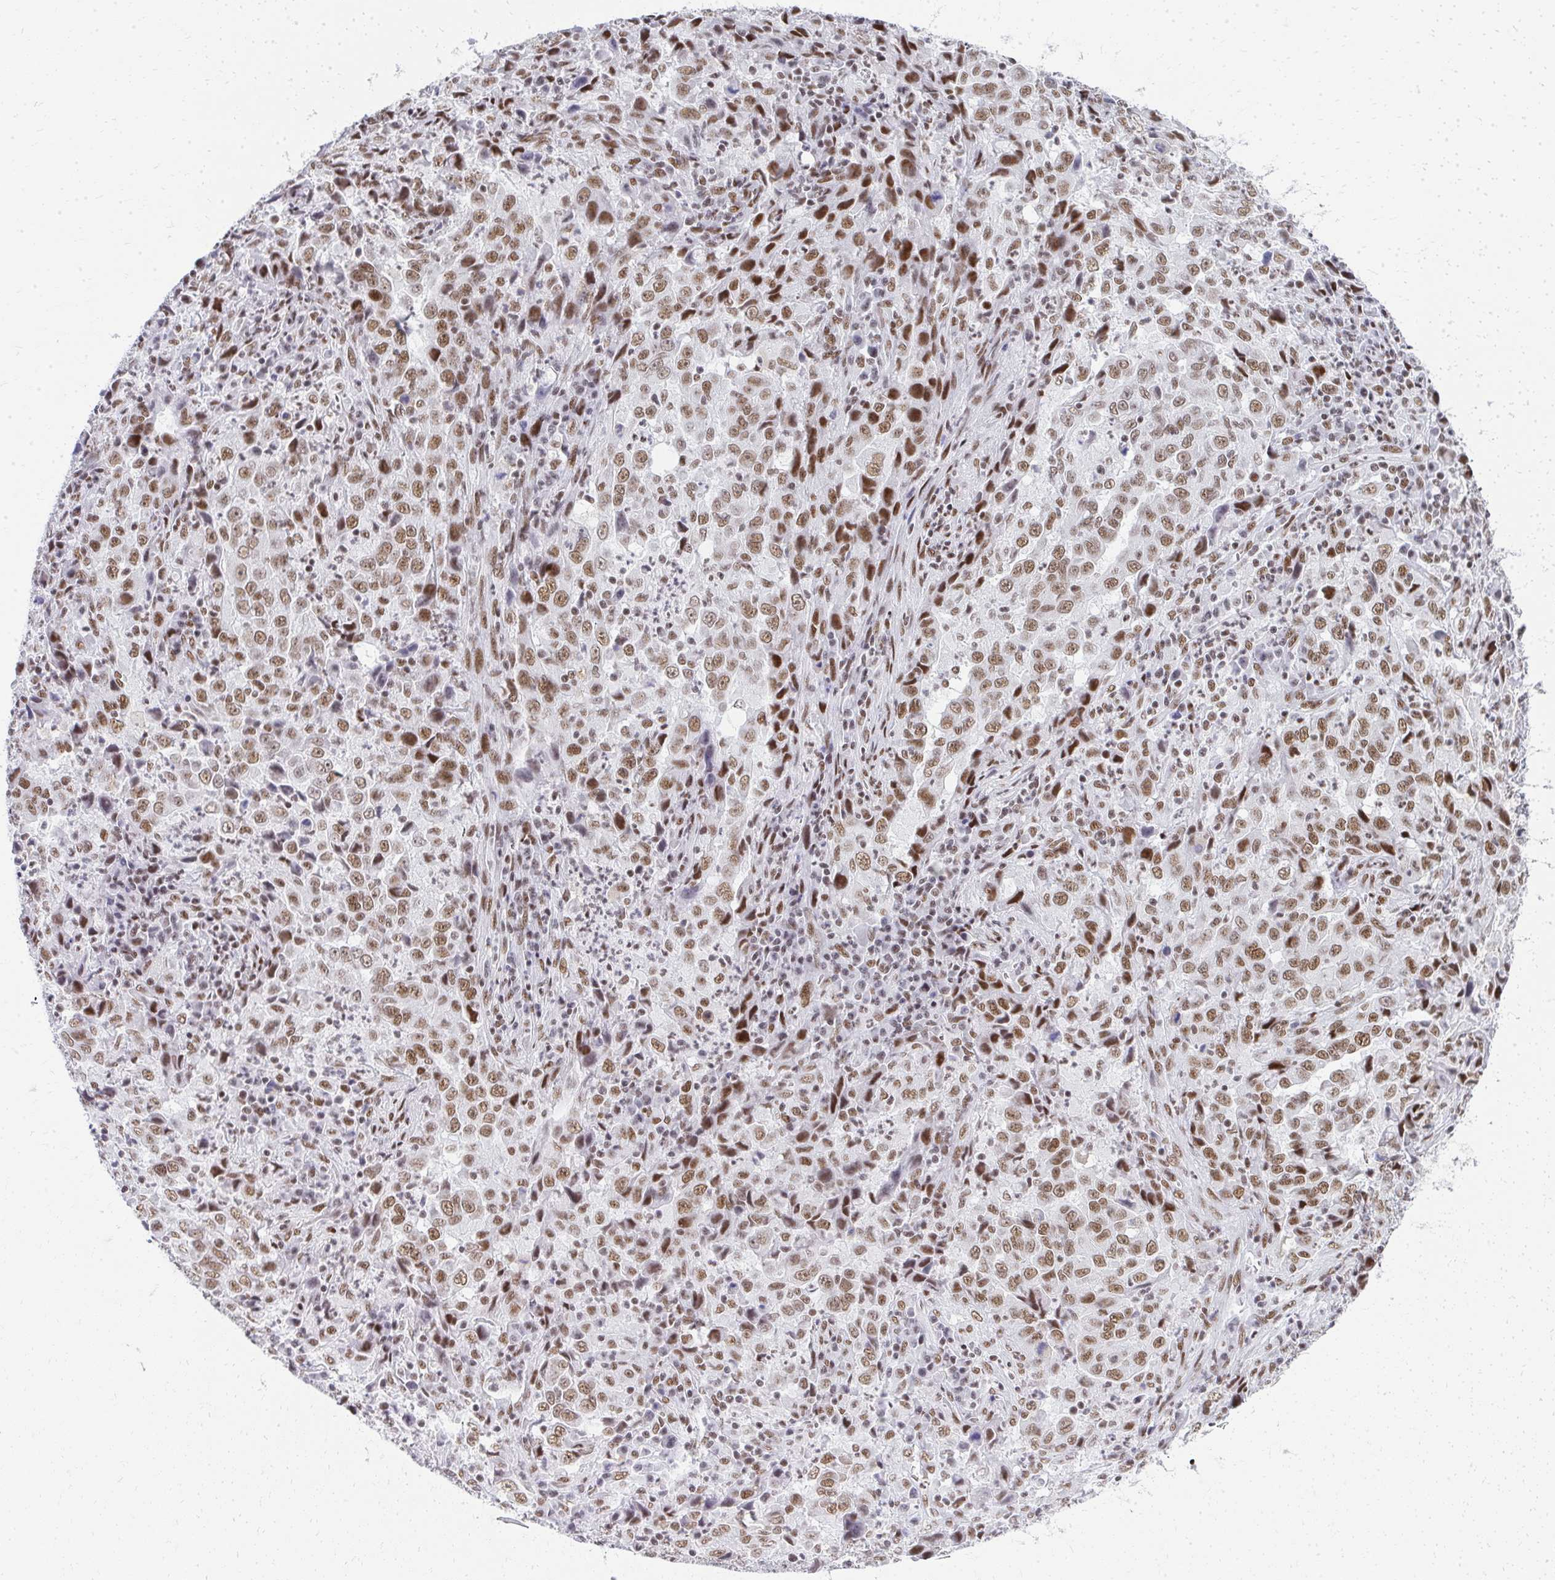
{"staining": {"intensity": "moderate", "quantity": ">75%", "location": "nuclear"}, "tissue": "lung cancer", "cell_type": "Tumor cells", "image_type": "cancer", "snomed": [{"axis": "morphology", "description": "Adenocarcinoma, NOS"}, {"axis": "topography", "description": "Lung"}], "caption": "Immunohistochemical staining of lung cancer (adenocarcinoma) exhibits medium levels of moderate nuclear protein positivity in approximately >75% of tumor cells. The staining was performed using DAB, with brown indicating positive protein expression. Nuclei are stained blue with hematoxylin.", "gene": "CREBBP", "patient": {"sex": "male", "age": 67}}